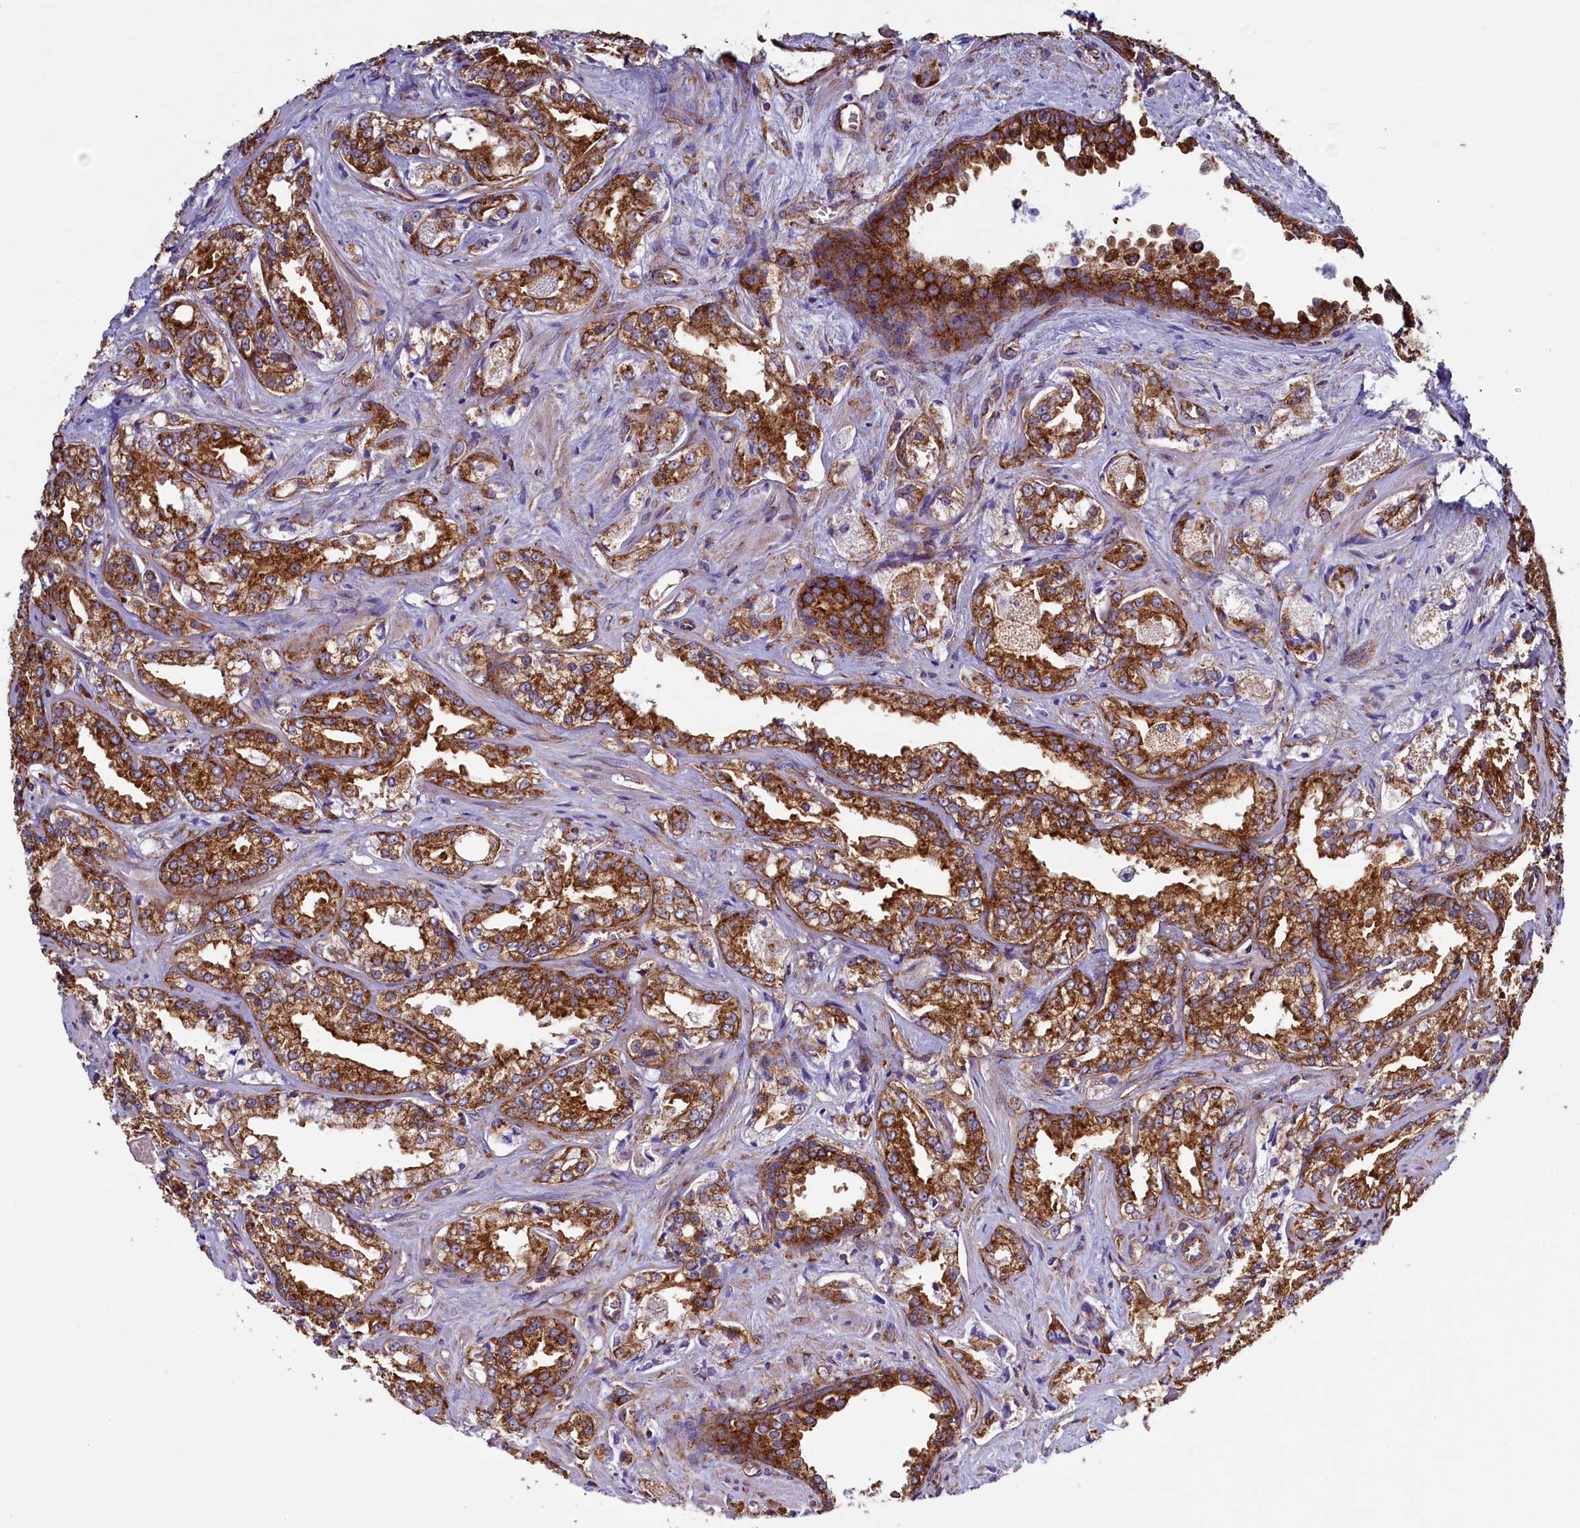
{"staining": {"intensity": "strong", "quantity": ">75%", "location": "cytoplasmic/membranous"}, "tissue": "prostate cancer", "cell_type": "Tumor cells", "image_type": "cancer", "snomed": [{"axis": "morphology", "description": "Adenocarcinoma, Low grade"}, {"axis": "topography", "description": "Prostate"}], "caption": "Immunohistochemical staining of prostate cancer reveals high levels of strong cytoplasmic/membranous positivity in approximately >75% of tumor cells. The staining was performed using DAB to visualize the protein expression in brown, while the nuclei were stained in blue with hematoxylin (Magnification: 20x).", "gene": "GPR21", "patient": {"sex": "male", "age": 47}}